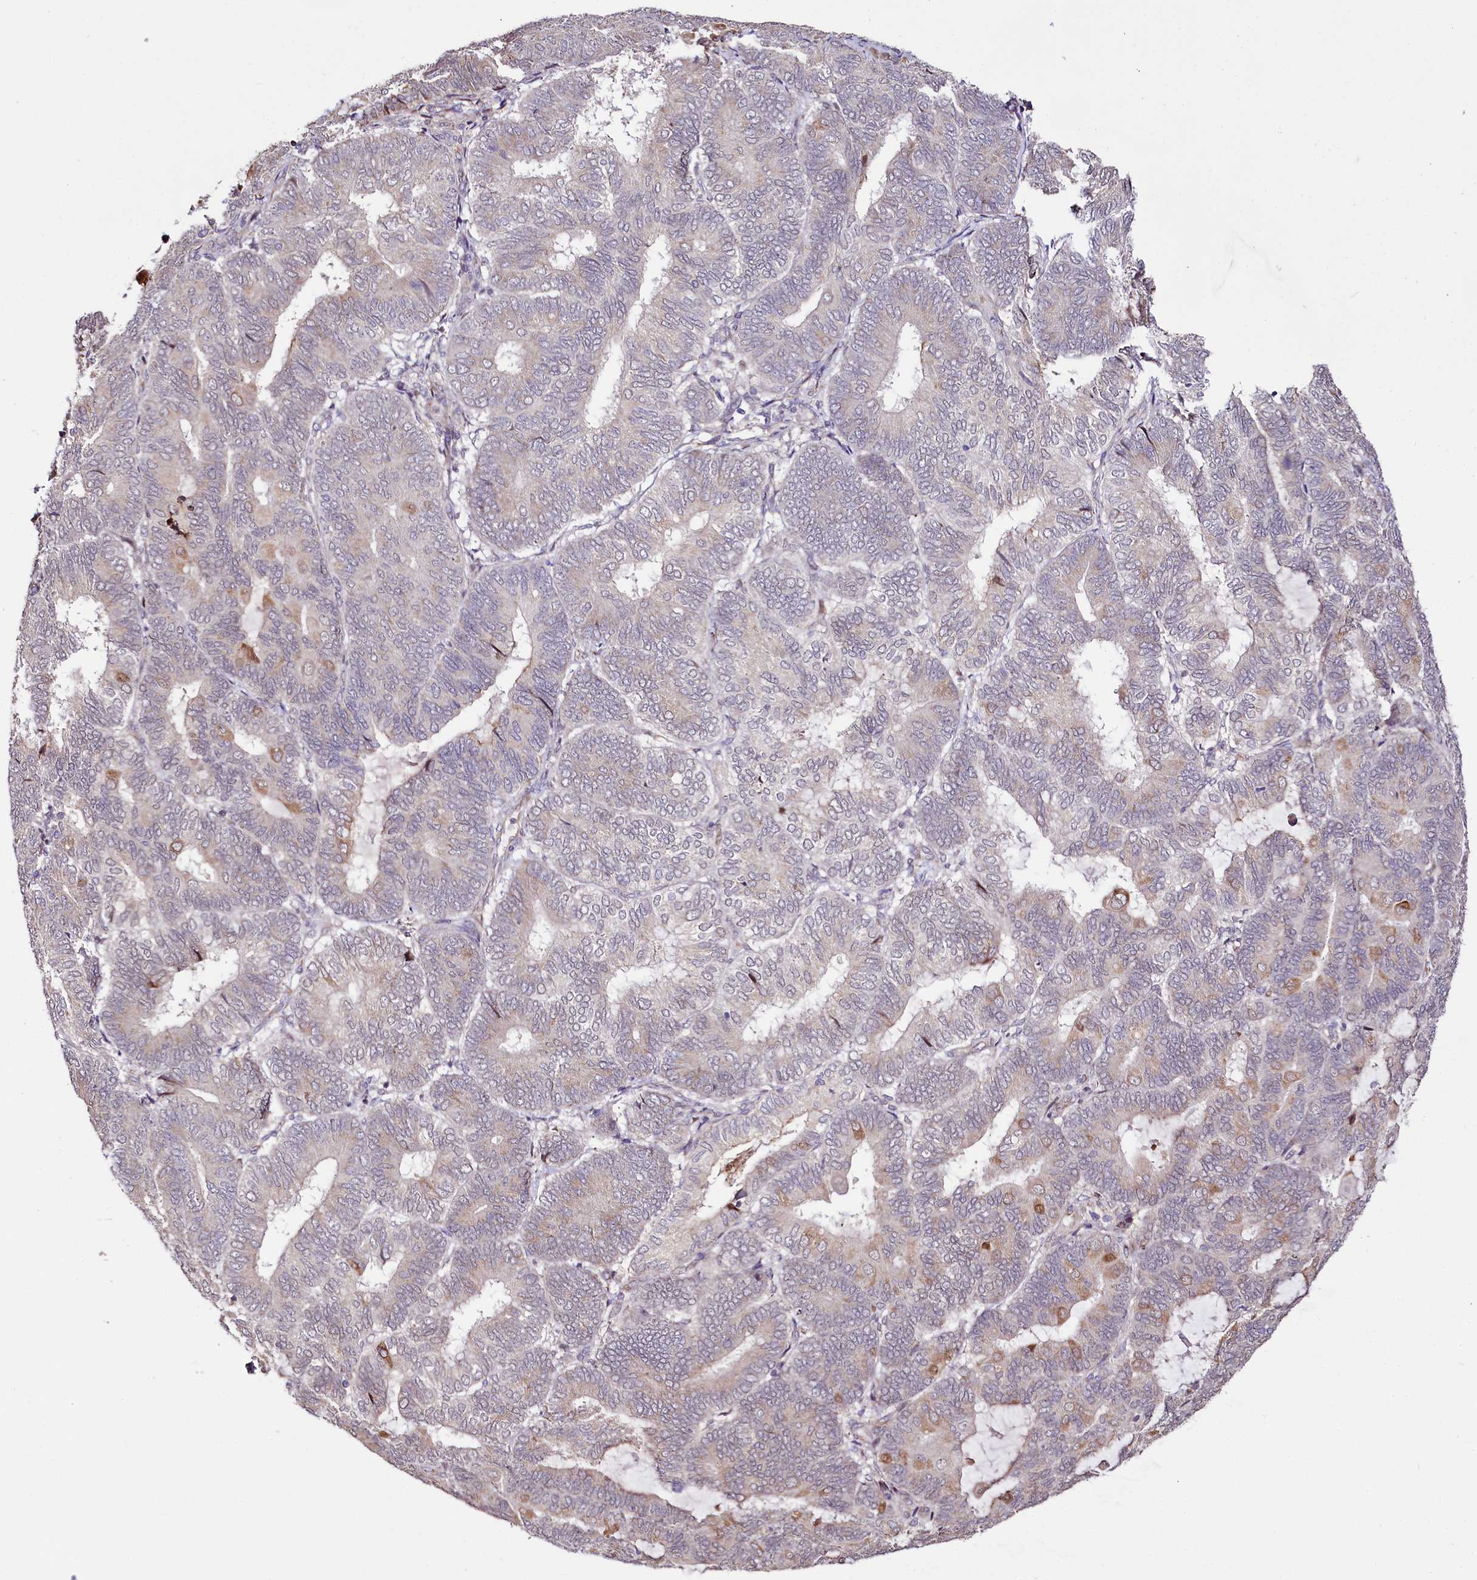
{"staining": {"intensity": "moderate", "quantity": "<25%", "location": "cytoplasmic/membranous,nuclear"}, "tissue": "endometrial cancer", "cell_type": "Tumor cells", "image_type": "cancer", "snomed": [{"axis": "morphology", "description": "Adenocarcinoma, NOS"}, {"axis": "topography", "description": "Endometrium"}], "caption": "Tumor cells display low levels of moderate cytoplasmic/membranous and nuclear expression in approximately <25% of cells in endometrial cancer (adenocarcinoma). The staining was performed using DAB (3,3'-diaminobenzidine) to visualize the protein expression in brown, while the nuclei were stained in blue with hematoxylin (Magnification: 20x).", "gene": "CUTC", "patient": {"sex": "female", "age": 81}}